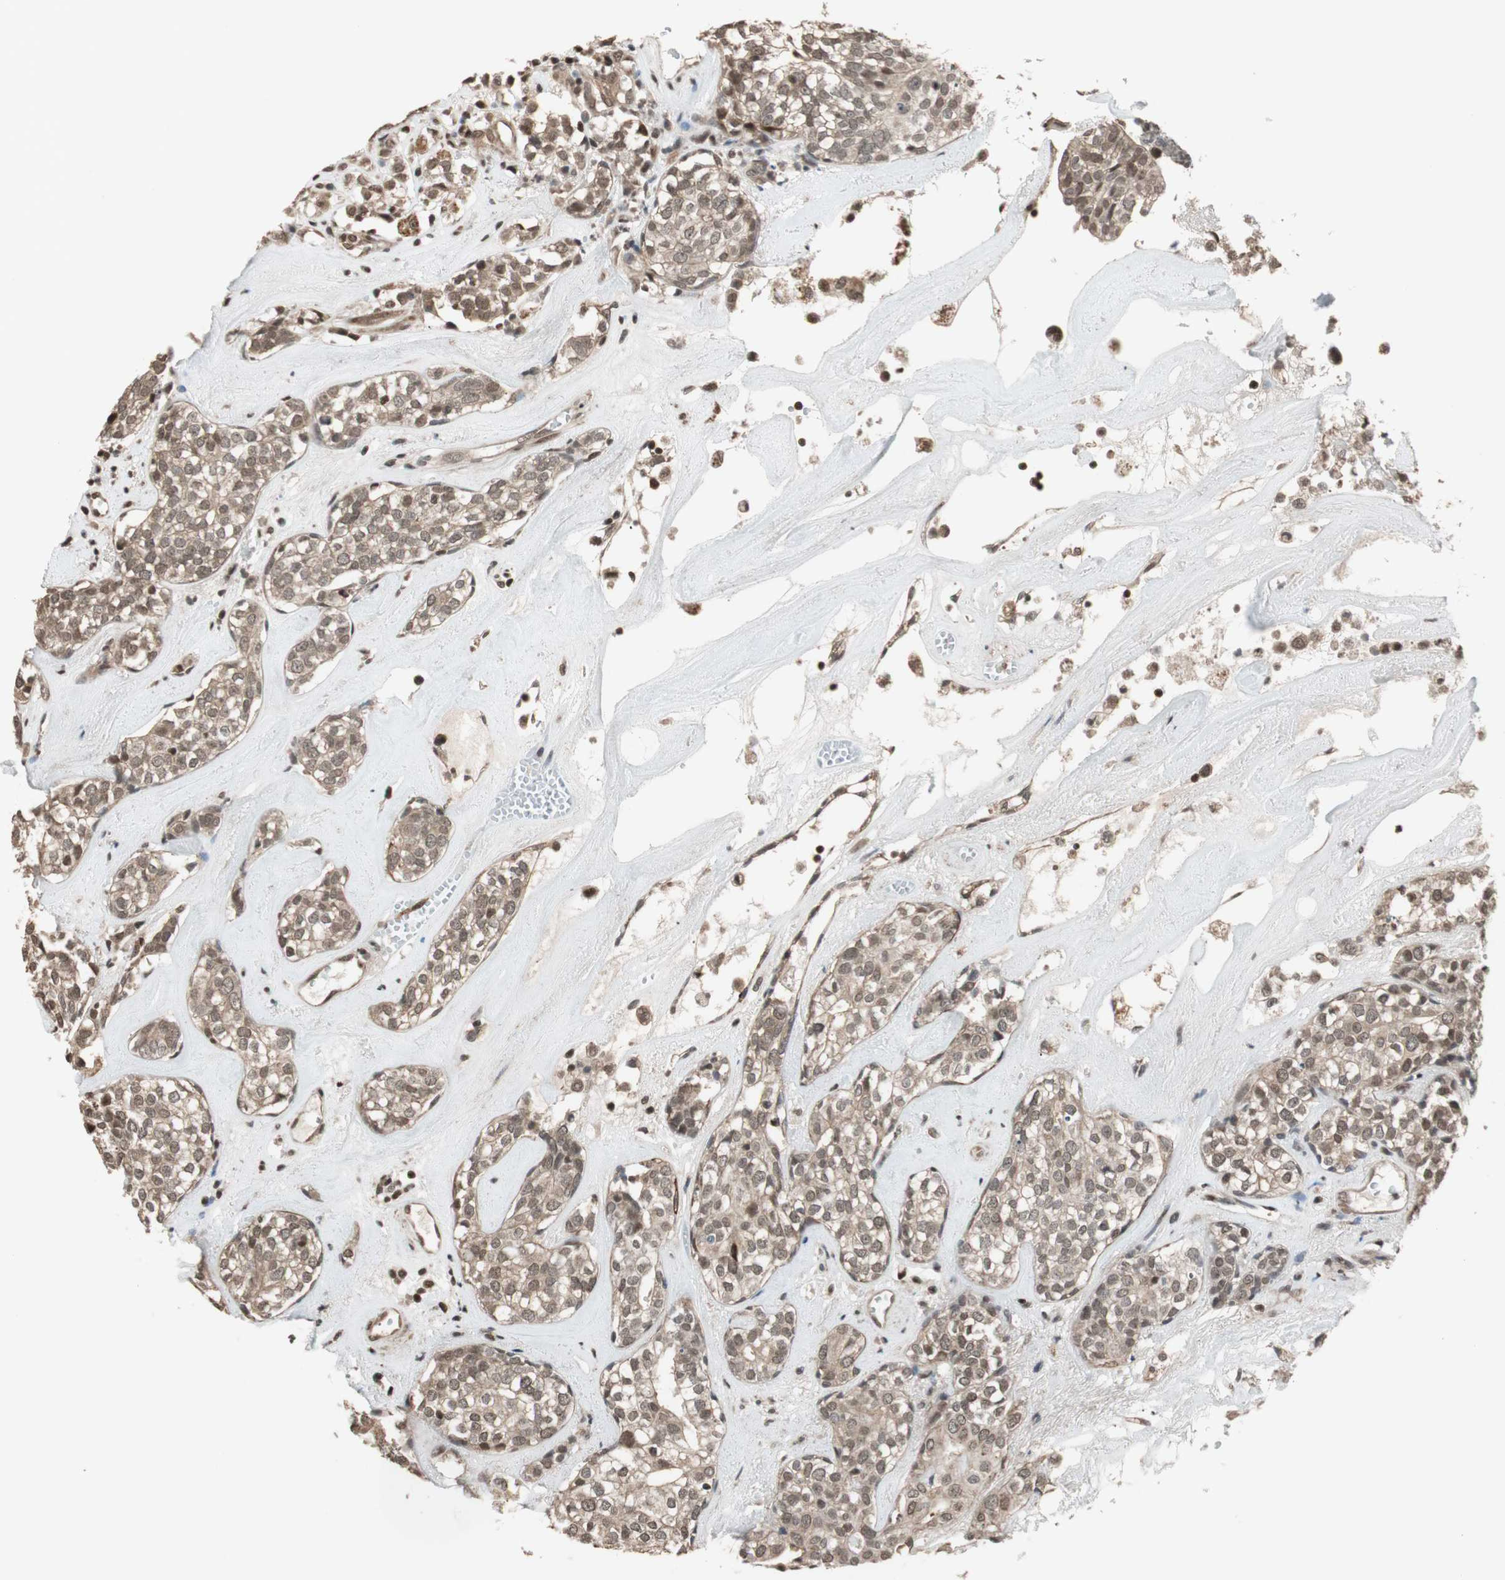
{"staining": {"intensity": "weak", "quantity": "25%-75%", "location": "cytoplasmic/membranous,nuclear"}, "tissue": "head and neck cancer", "cell_type": "Tumor cells", "image_type": "cancer", "snomed": [{"axis": "morphology", "description": "Adenocarcinoma, NOS"}, {"axis": "topography", "description": "Salivary gland"}, {"axis": "topography", "description": "Head-Neck"}], "caption": "Protein expression analysis of head and neck cancer (adenocarcinoma) reveals weak cytoplasmic/membranous and nuclear expression in about 25%-75% of tumor cells.", "gene": "DRAP1", "patient": {"sex": "female", "age": 65}}